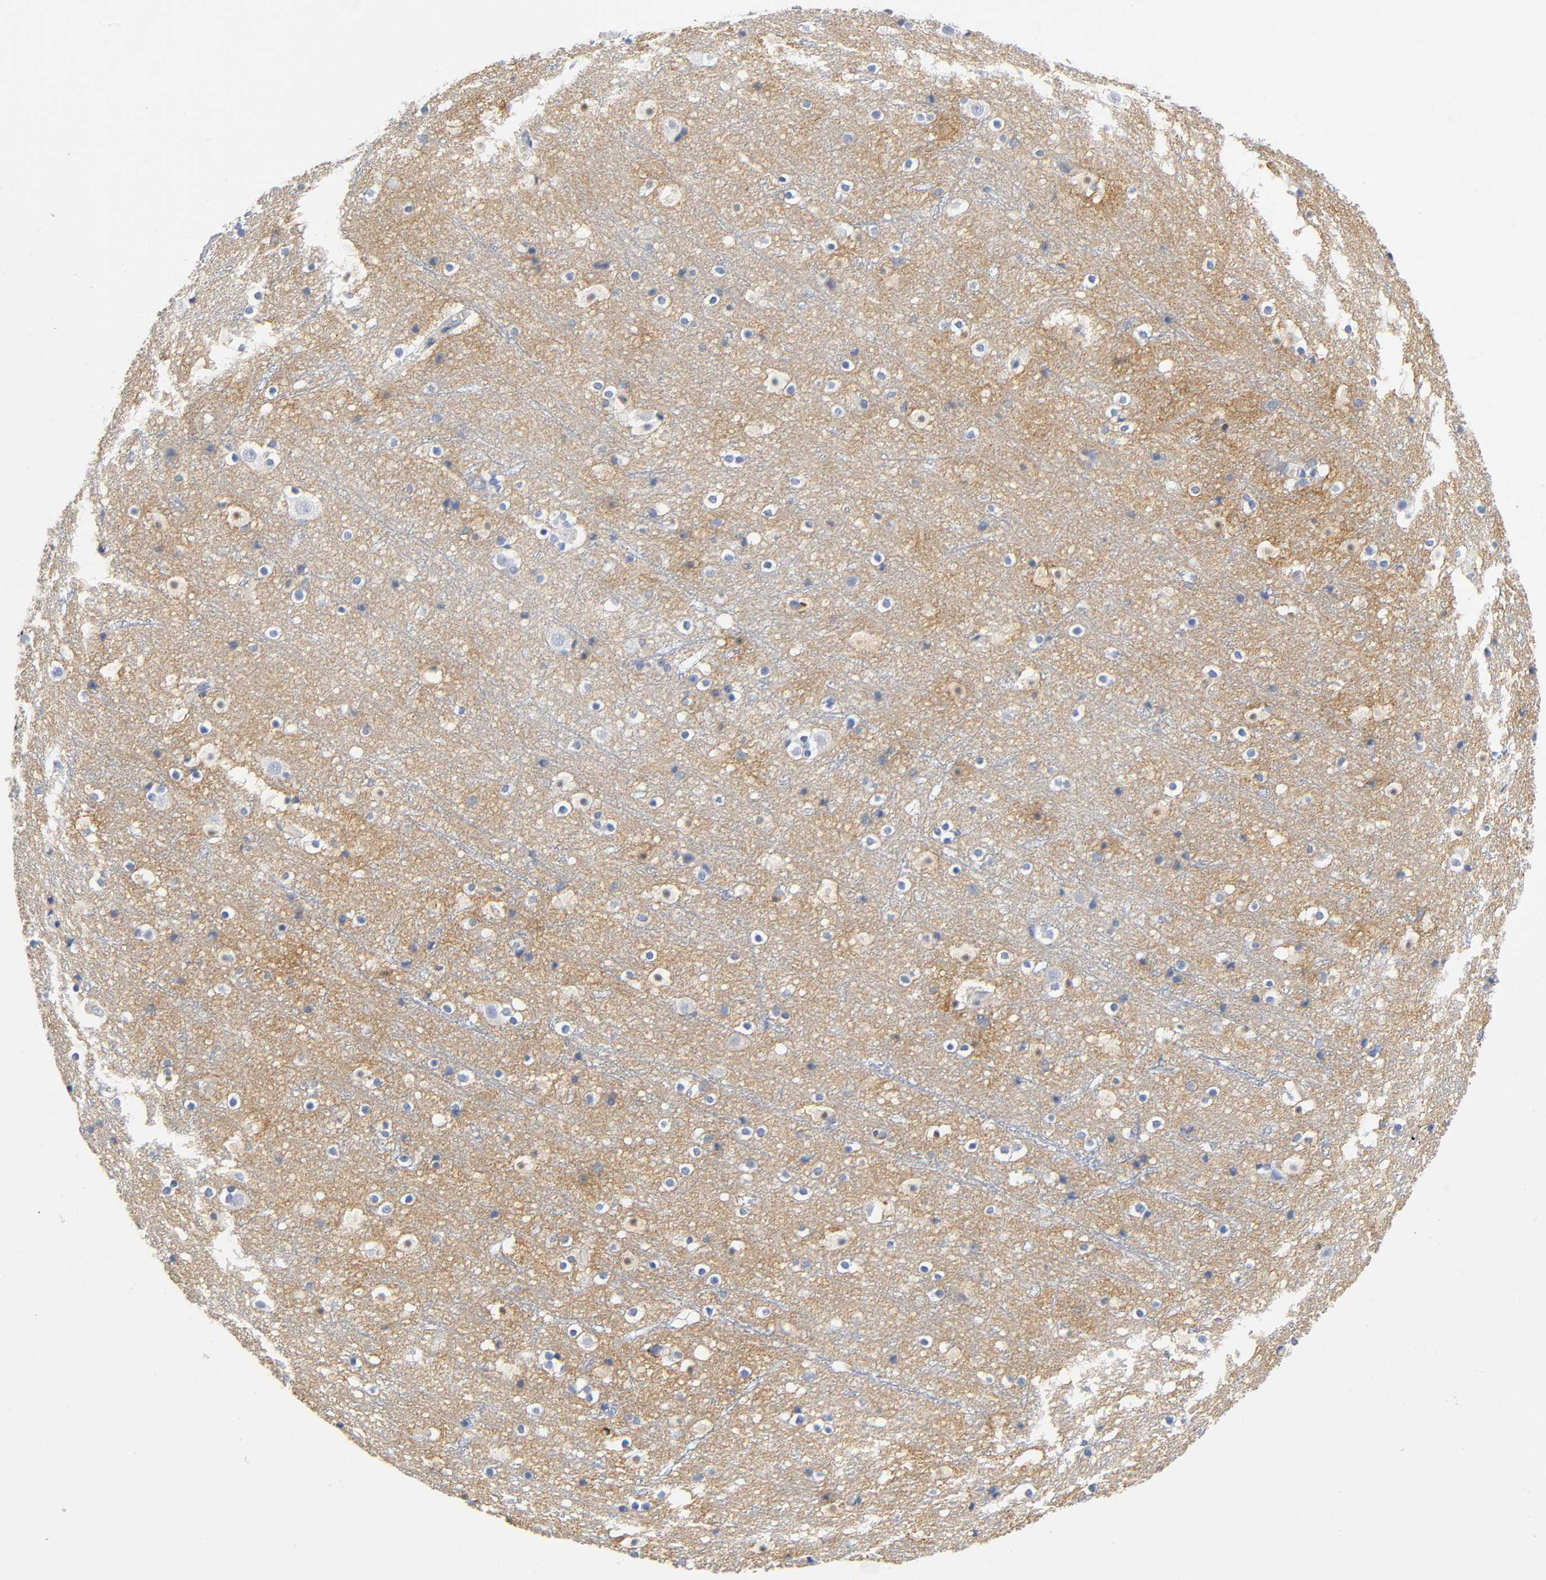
{"staining": {"intensity": "negative", "quantity": "none", "location": "none"}, "tissue": "cerebral cortex", "cell_type": "Endothelial cells", "image_type": "normal", "snomed": [{"axis": "morphology", "description": "Normal tissue, NOS"}, {"axis": "topography", "description": "Cerebral cortex"}], "caption": "Immunohistochemical staining of unremarkable human cerebral cortex displays no significant staining in endothelial cells.", "gene": "TNC", "patient": {"sex": "male", "age": 45}}